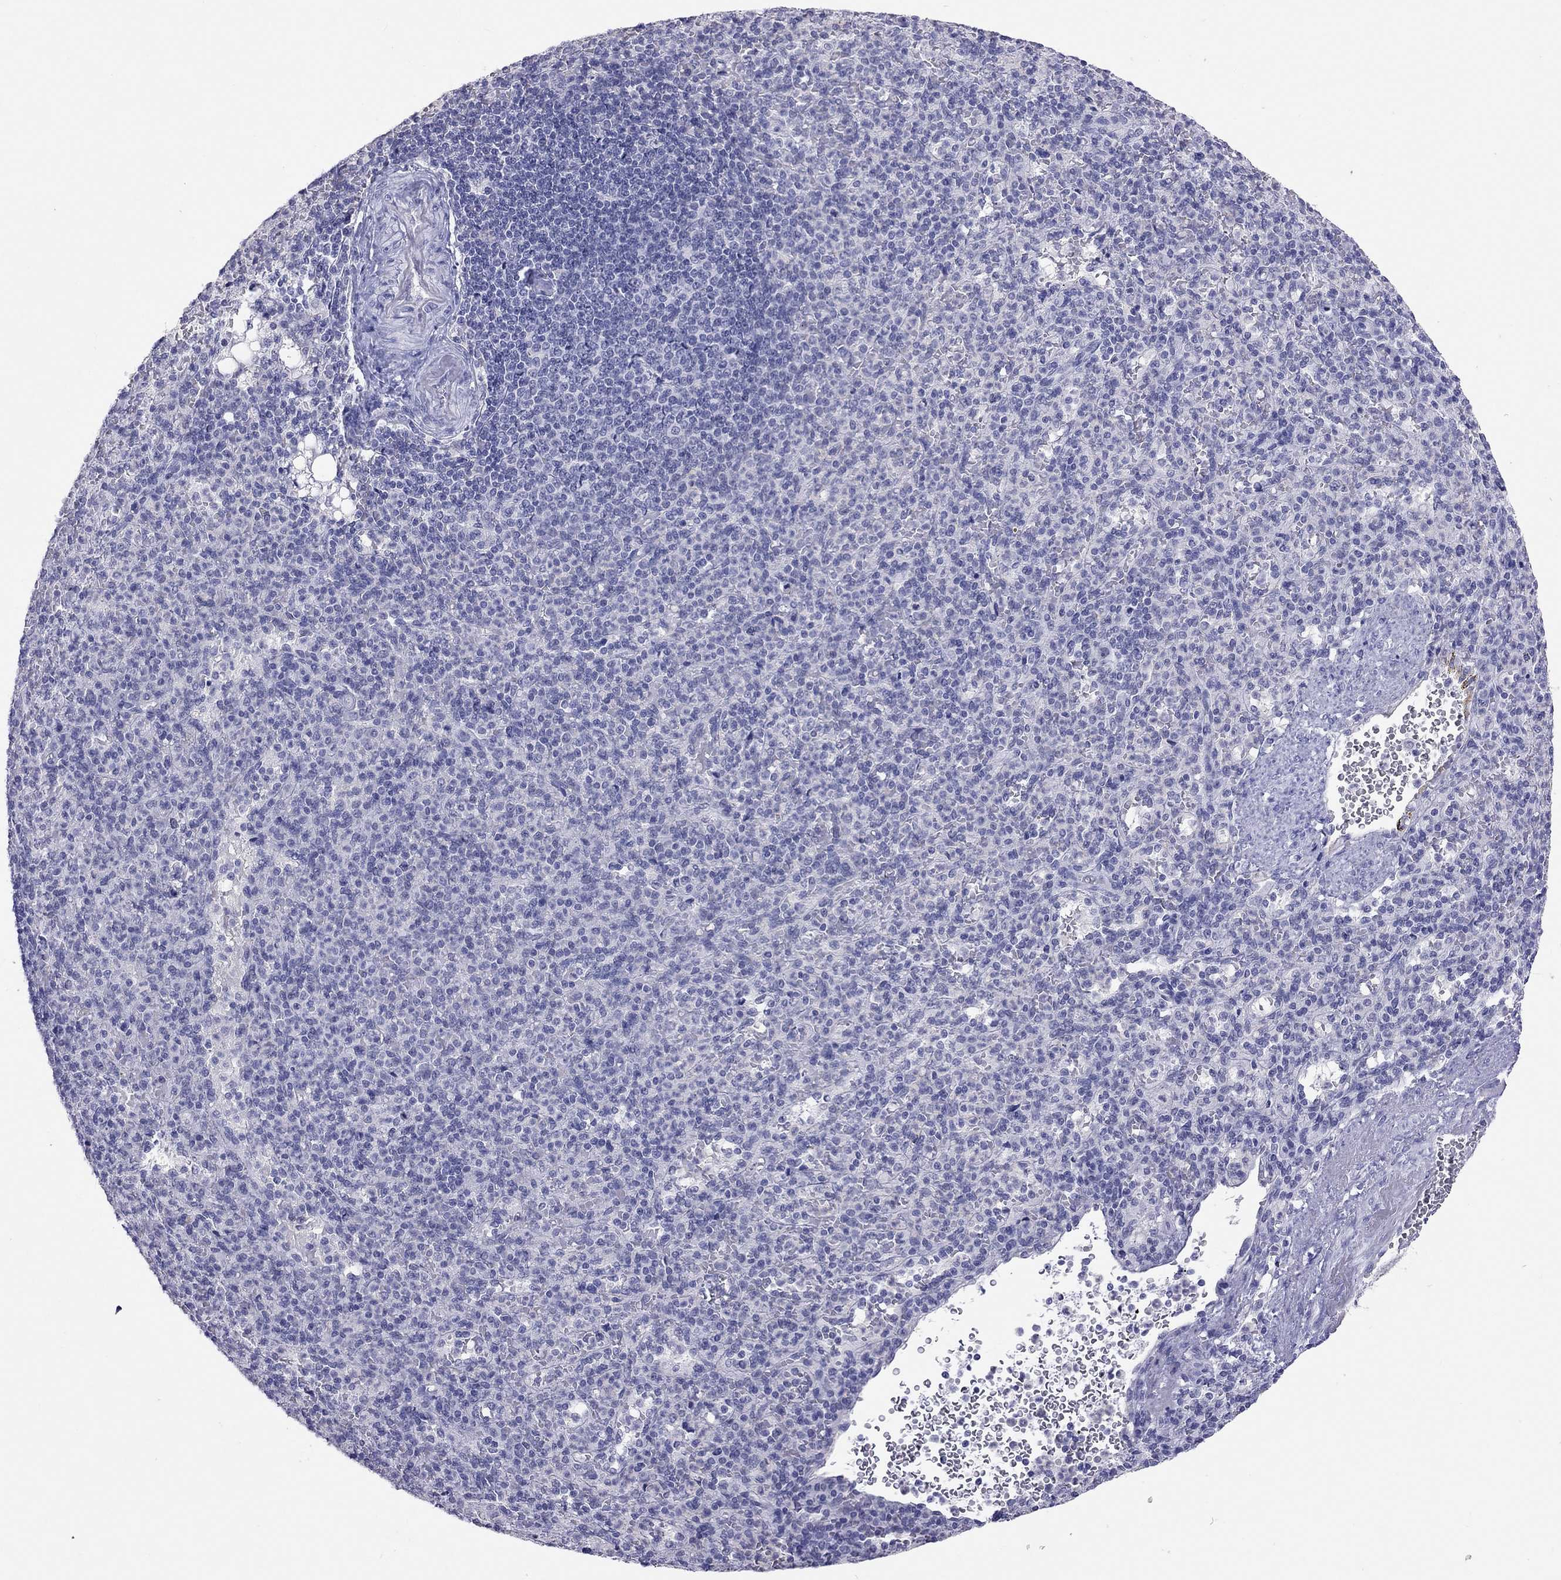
{"staining": {"intensity": "negative", "quantity": "none", "location": "none"}, "tissue": "spleen", "cell_type": "Cells in red pulp", "image_type": "normal", "snomed": [{"axis": "morphology", "description": "Normal tissue, NOS"}, {"axis": "topography", "description": "Spleen"}], "caption": "Cells in red pulp show no significant protein staining in benign spleen. The staining is performed using DAB brown chromogen with nuclei counter-stained in using hematoxylin.", "gene": "JHY", "patient": {"sex": "female", "age": 74}}